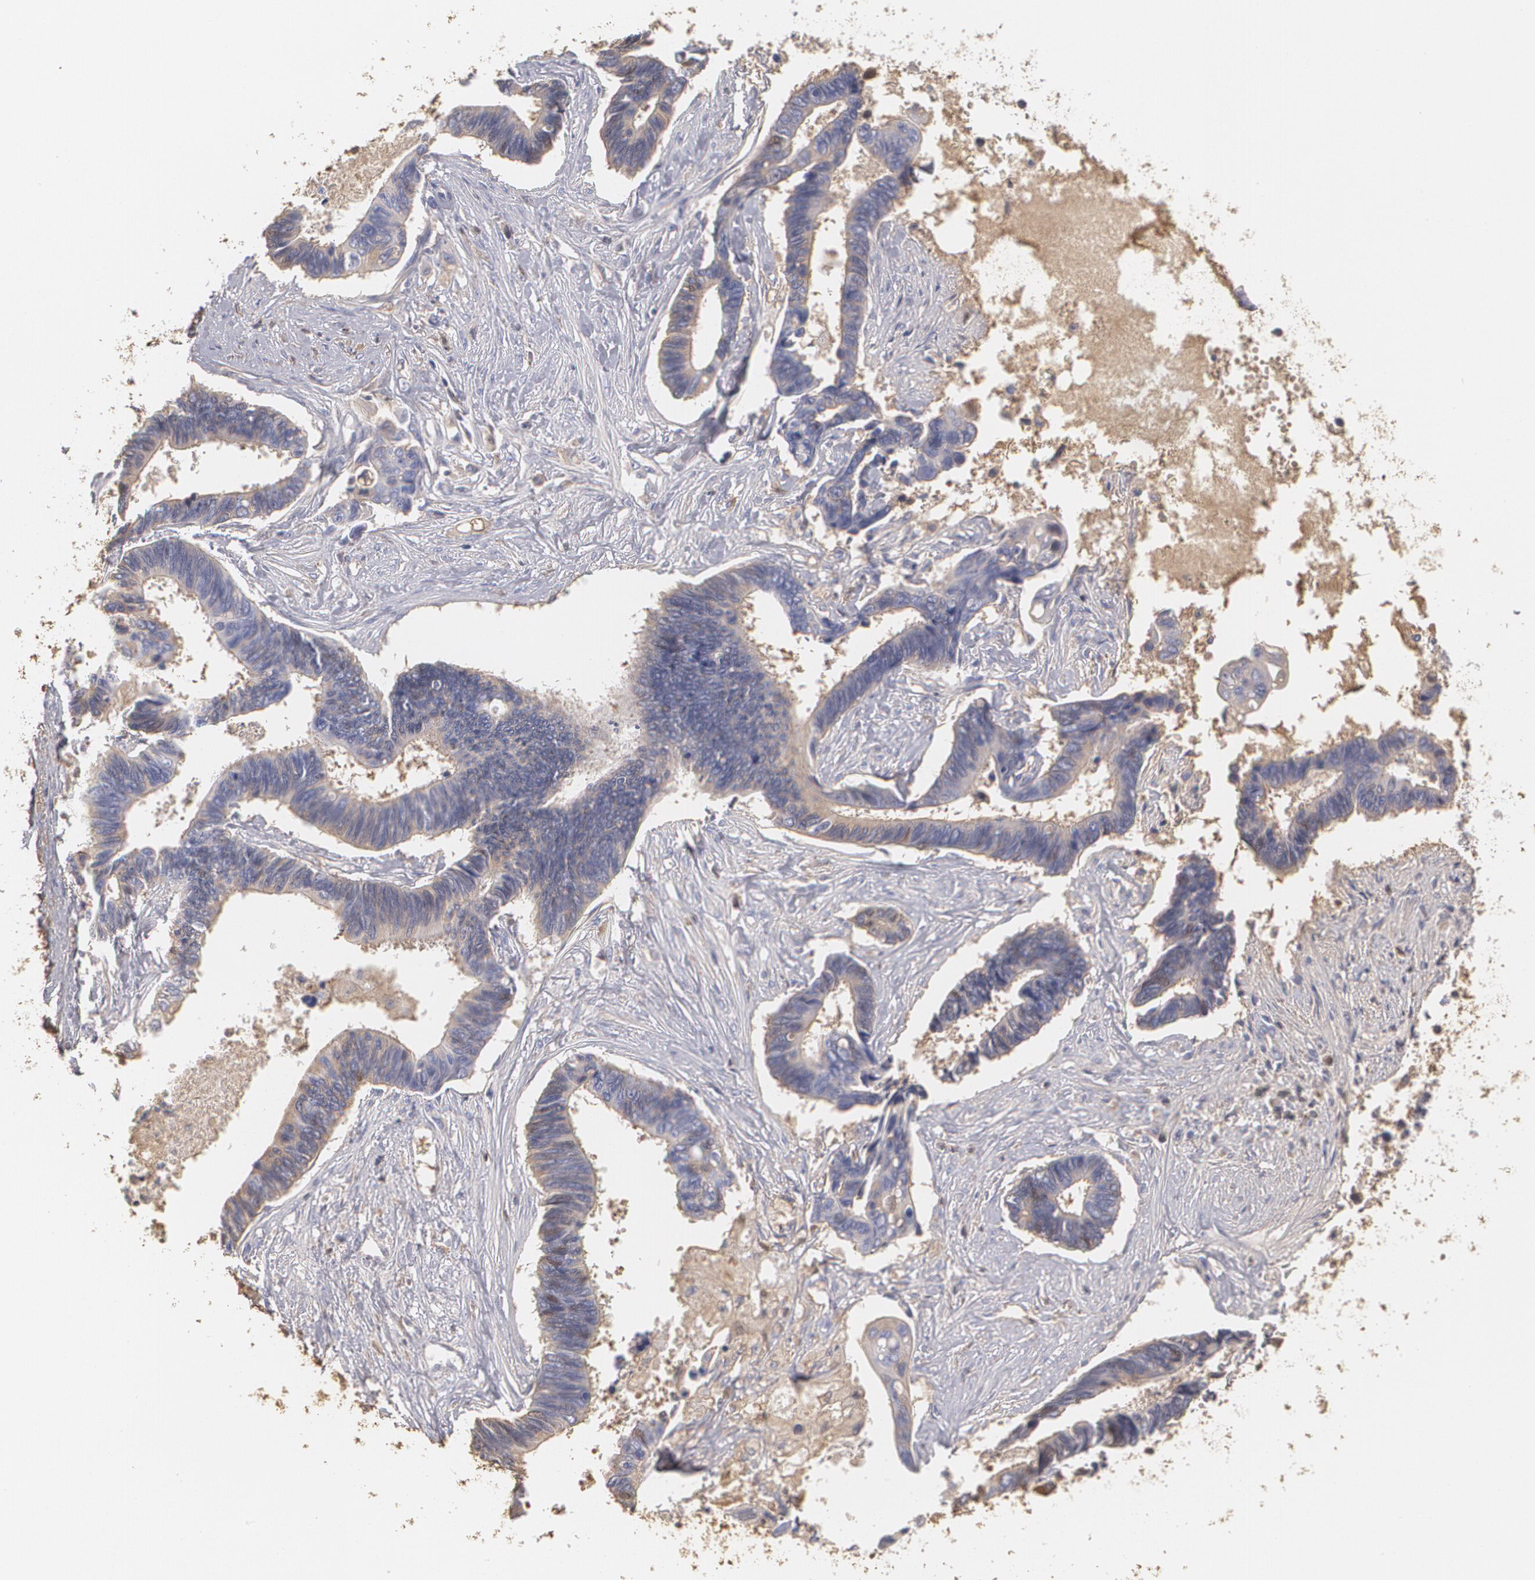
{"staining": {"intensity": "weak", "quantity": "25%-75%", "location": "cytoplasmic/membranous"}, "tissue": "pancreatic cancer", "cell_type": "Tumor cells", "image_type": "cancer", "snomed": [{"axis": "morphology", "description": "Adenocarcinoma, NOS"}, {"axis": "topography", "description": "Pancreas"}], "caption": "IHC histopathology image of neoplastic tissue: human pancreatic adenocarcinoma stained using immunohistochemistry (IHC) demonstrates low levels of weak protein expression localized specifically in the cytoplasmic/membranous of tumor cells, appearing as a cytoplasmic/membranous brown color.", "gene": "SERPINA1", "patient": {"sex": "female", "age": 70}}